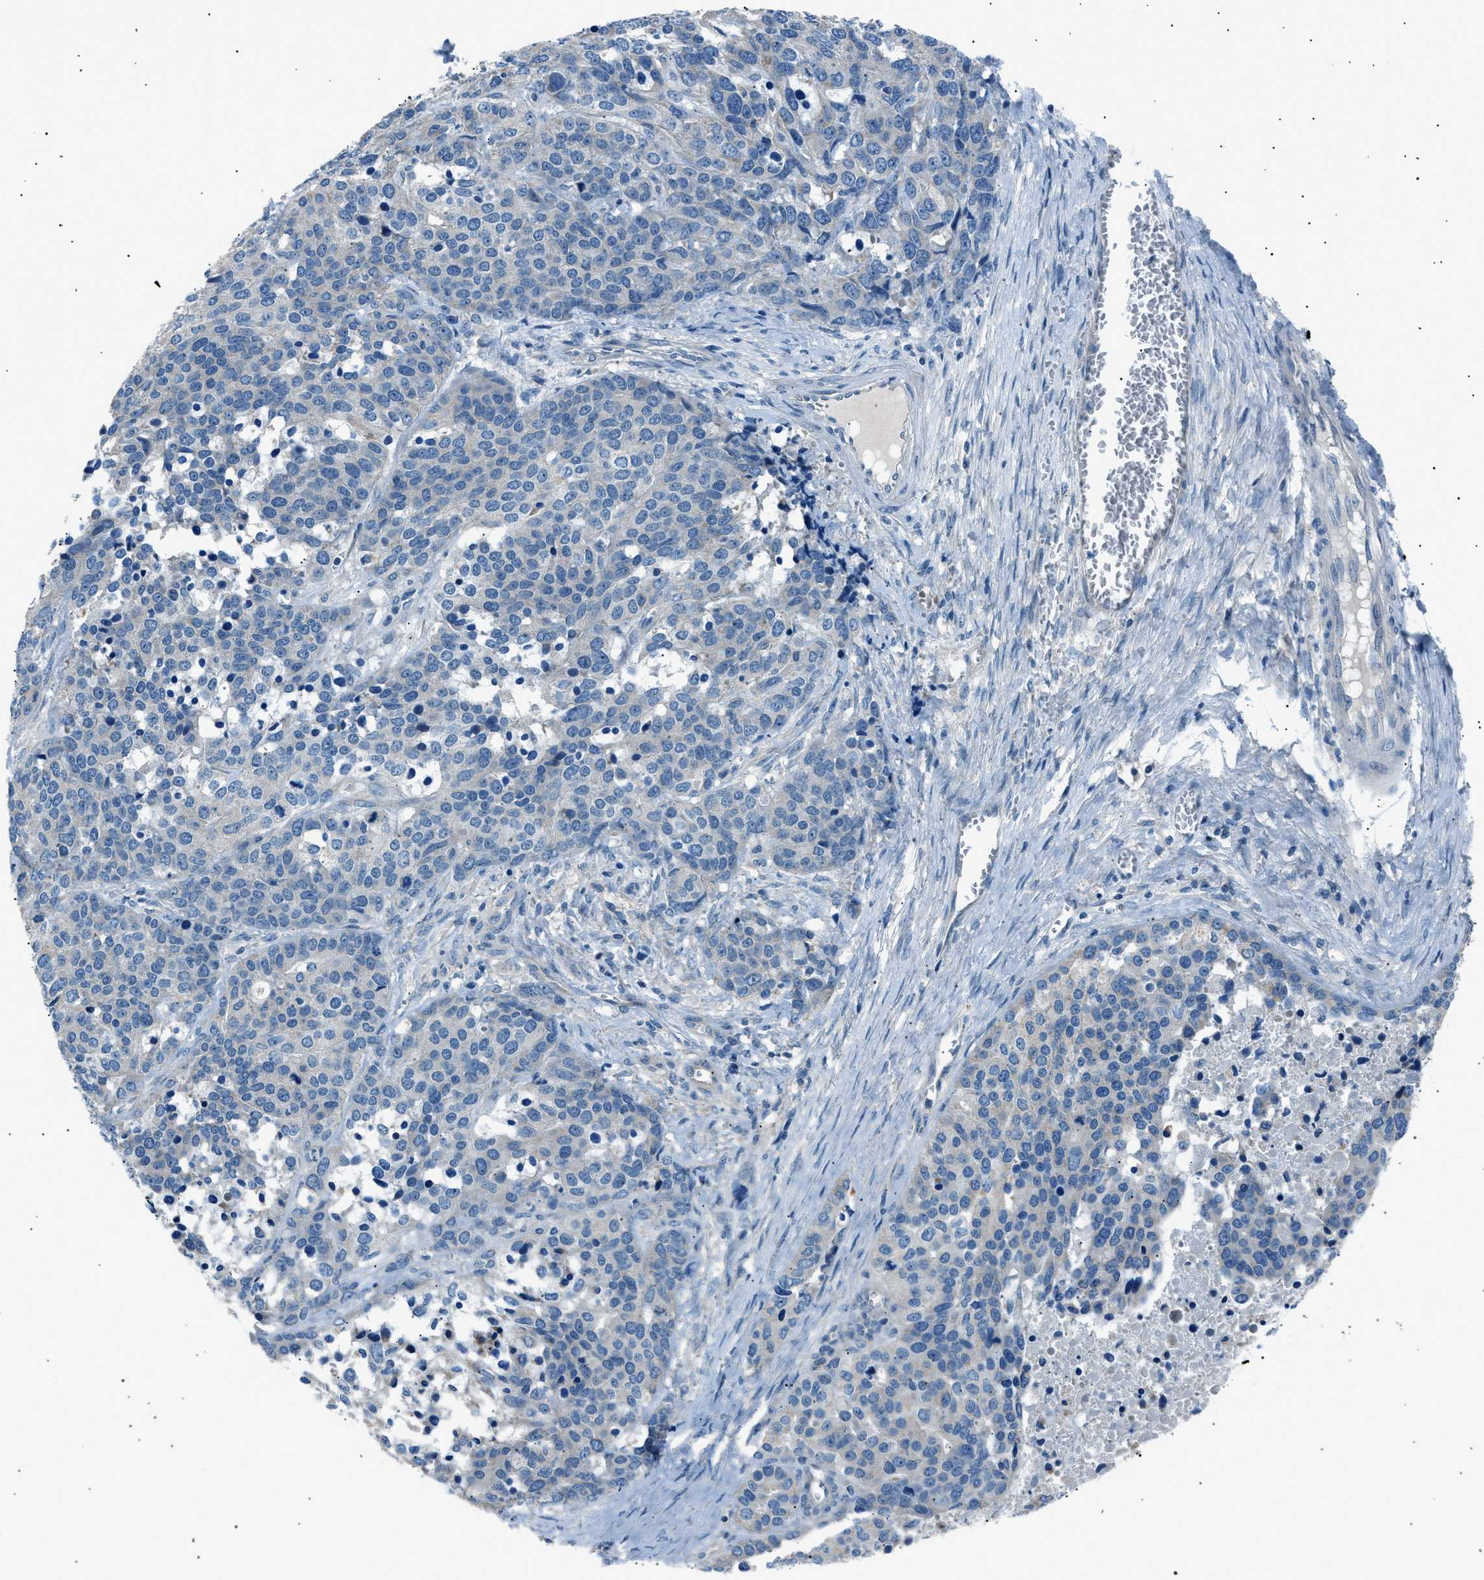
{"staining": {"intensity": "negative", "quantity": "none", "location": "none"}, "tissue": "ovarian cancer", "cell_type": "Tumor cells", "image_type": "cancer", "snomed": [{"axis": "morphology", "description": "Cystadenocarcinoma, serous, NOS"}, {"axis": "topography", "description": "Ovary"}], "caption": "Ovarian cancer (serous cystadenocarcinoma) was stained to show a protein in brown. There is no significant expression in tumor cells.", "gene": "LRRC37B", "patient": {"sex": "female", "age": 44}}